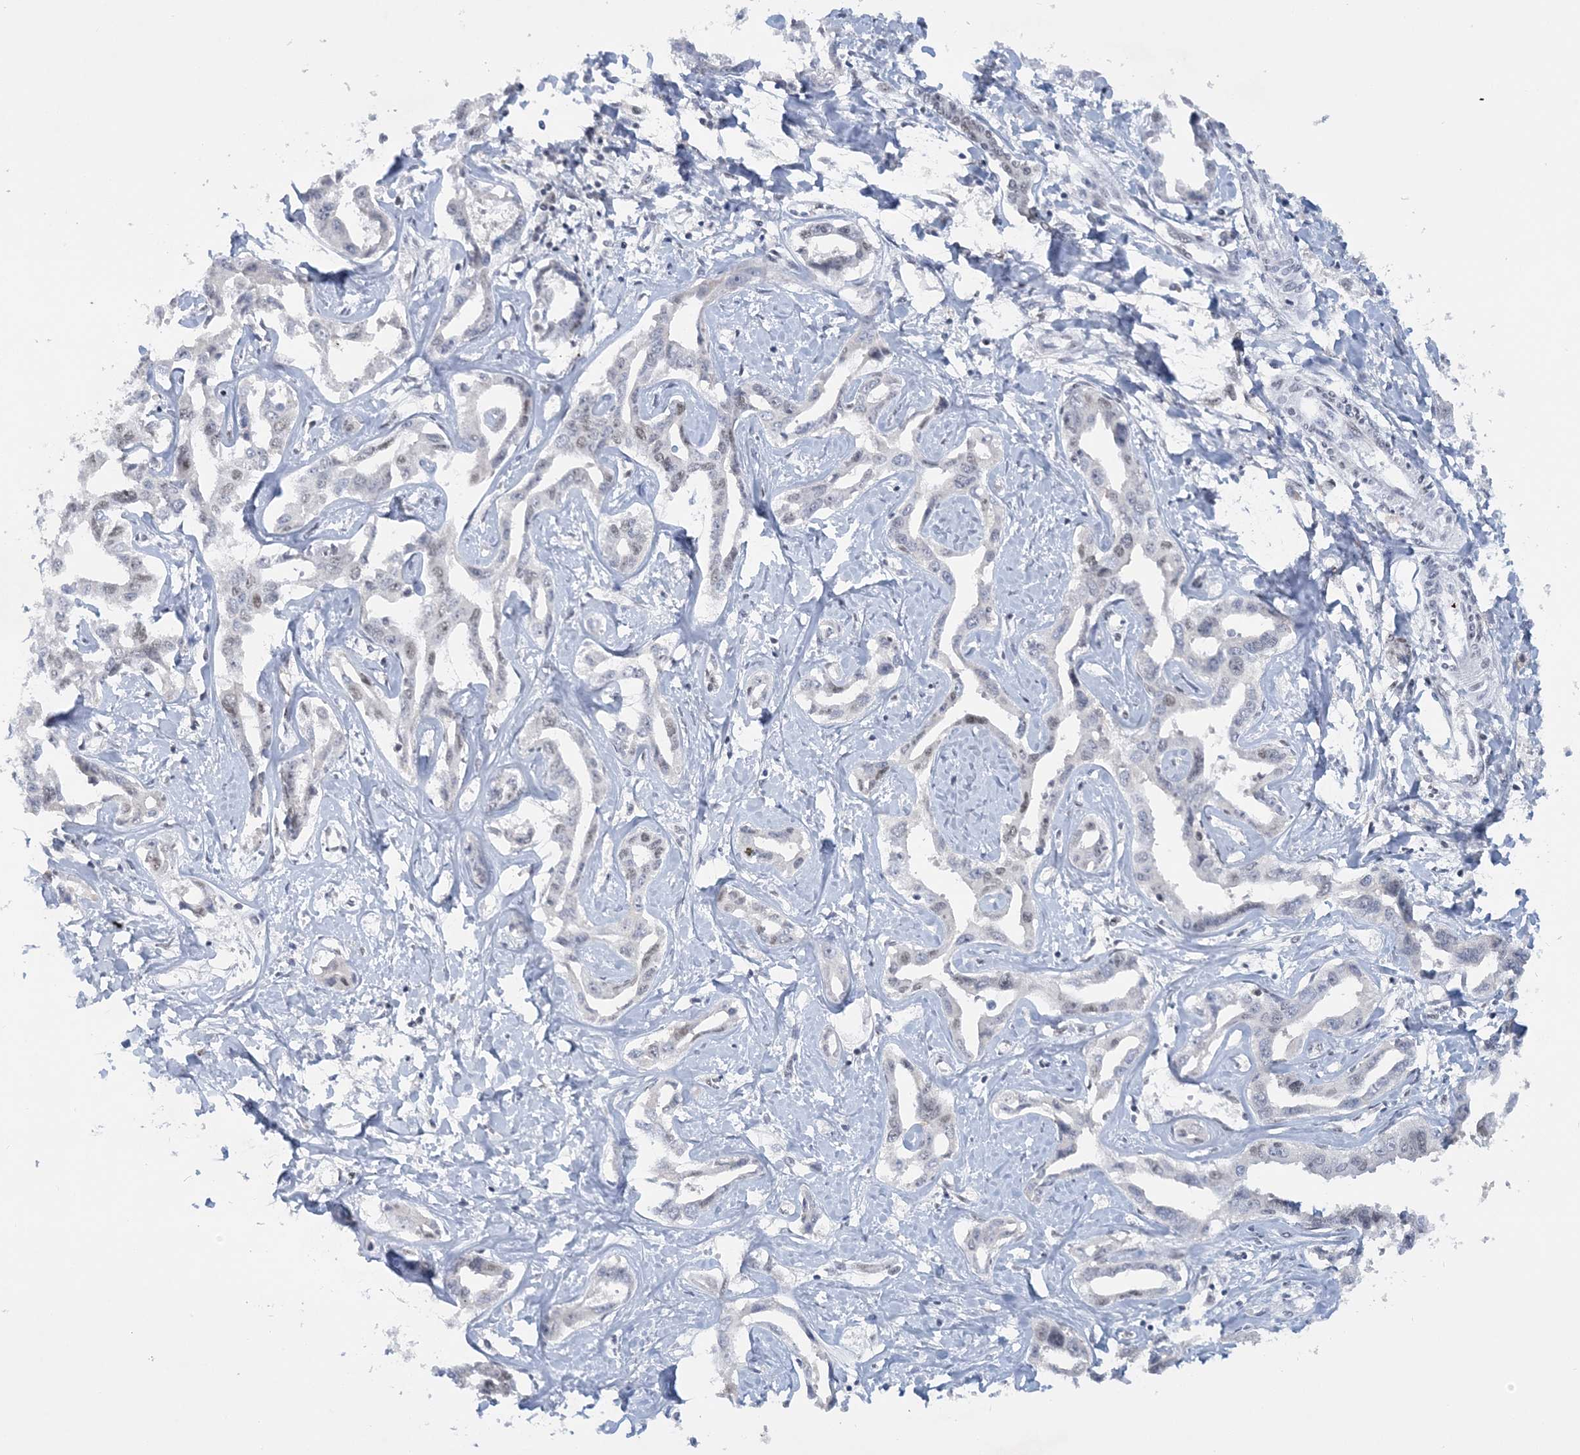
{"staining": {"intensity": "weak", "quantity": "25%-75%", "location": "nuclear"}, "tissue": "liver cancer", "cell_type": "Tumor cells", "image_type": "cancer", "snomed": [{"axis": "morphology", "description": "Cholangiocarcinoma"}, {"axis": "topography", "description": "Liver"}], "caption": "Immunohistochemical staining of human liver cholangiocarcinoma reveals low levels of weak nuclear positivity in approximately 25%-75% of tumor cells.", "gene": "KMT2D", "patient": {"sex": "male", "age": 59}}